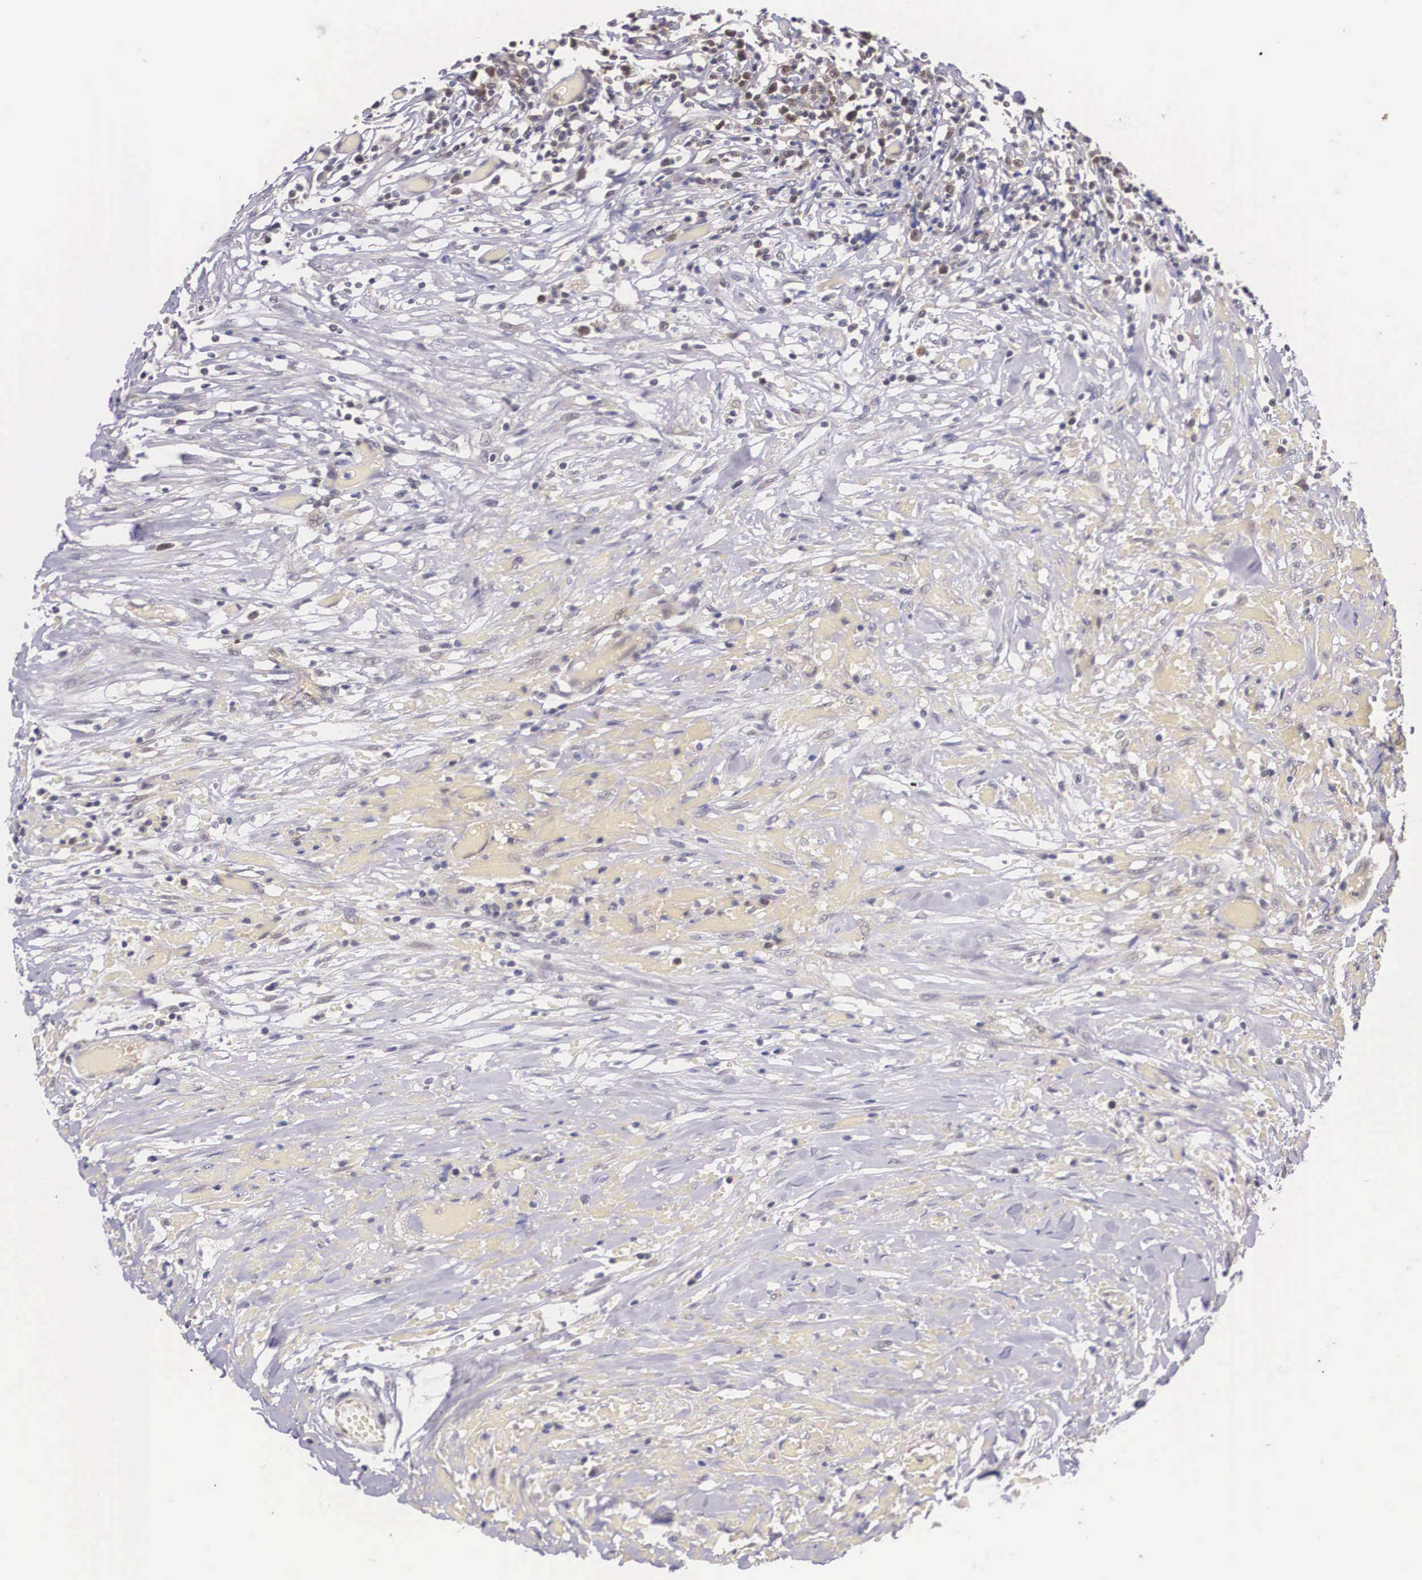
{"staining": {"intensity": "negative", "quantity": "none", "location": "none"}, "tissue": "lymphoma", "cell_type": "Tumor cells", "image_type": "cancer", "snomed": [{"axis": "morphology", "description": "Malignant lymphoma, non-Hodgkin's type, High grade"}, {"axis": "topography", "description": "Colon"}], "caption": "This is an immunohistochemistry (IHC) photomicrograph of lymphoma. There is no expression in tumor cells.", "gene": "IGBP1", "patient": {"sex": "male", "age": 82}}